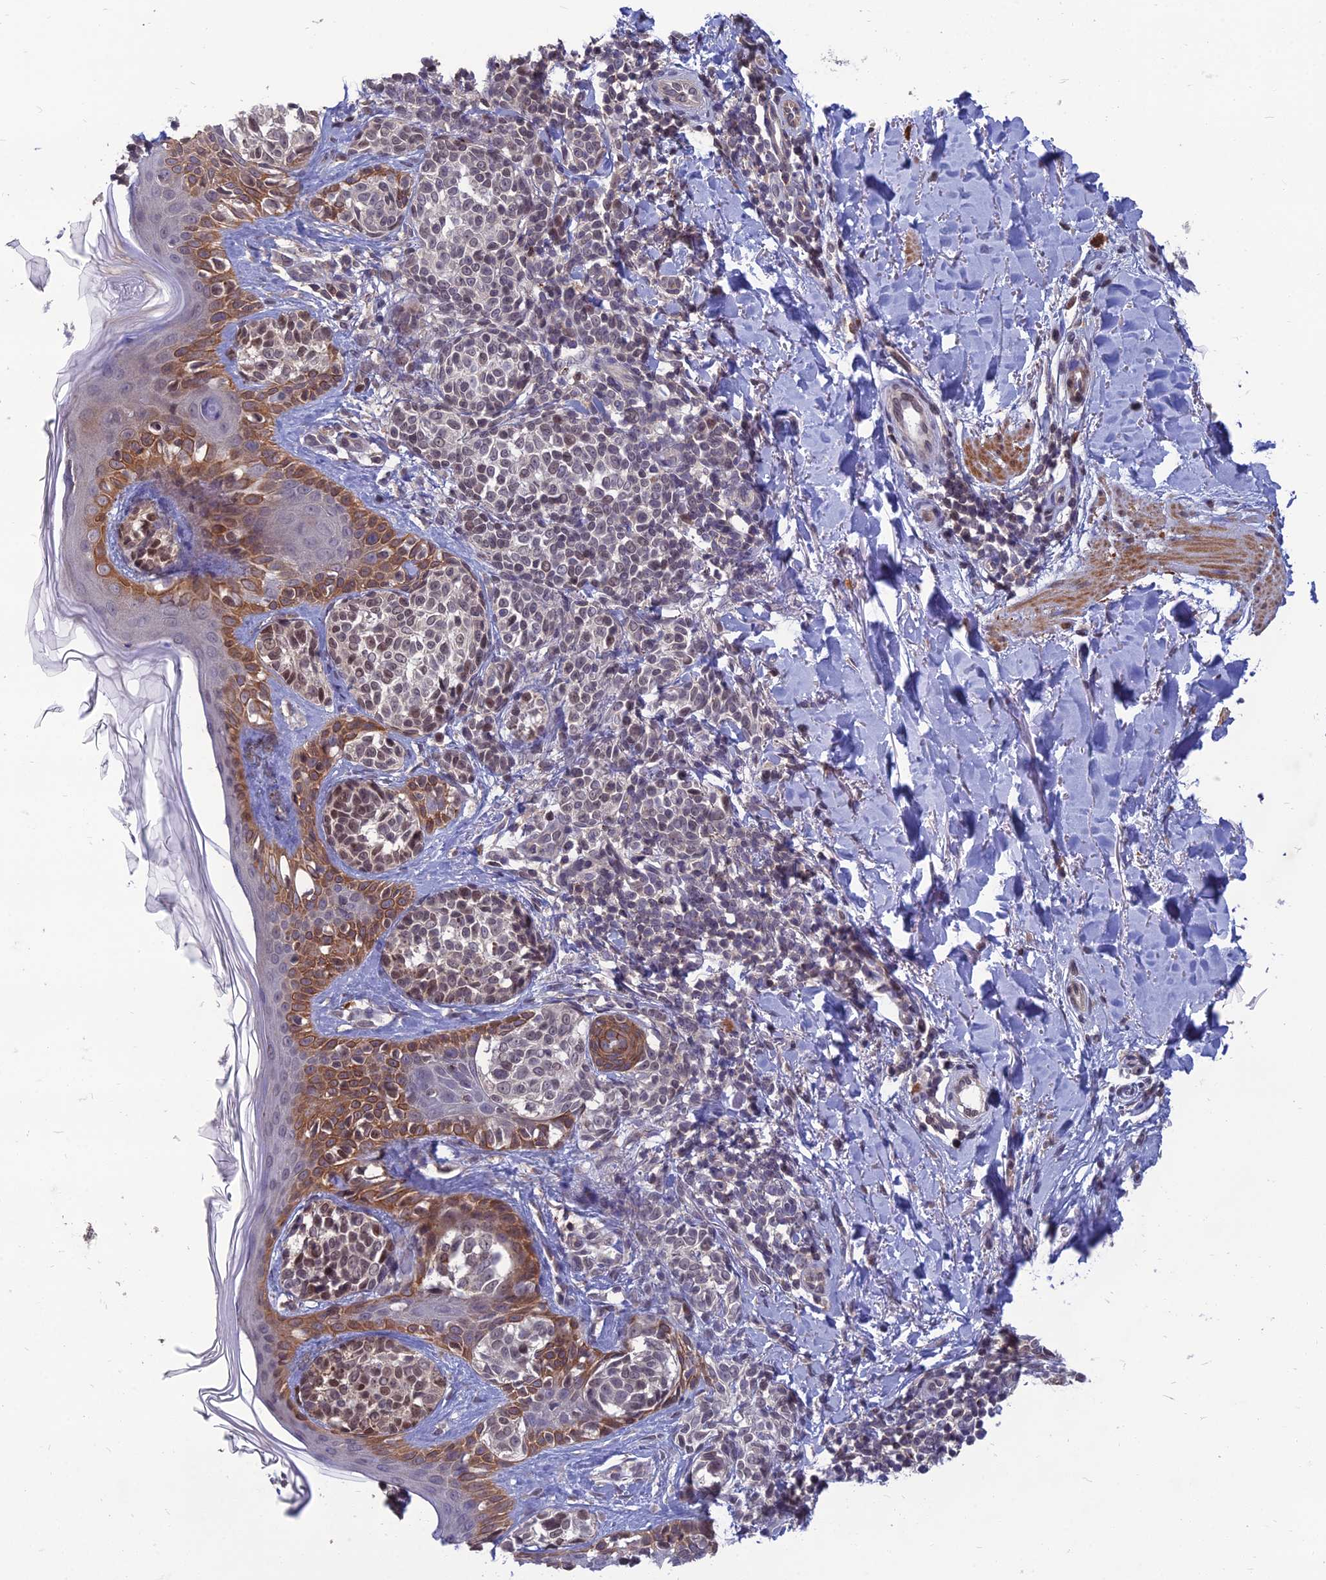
{"staining": {"intensity": "moderate", "quantity": "<25%", "location": "nuclear"}, "tissue": "melanoma", "cell_type": "Tumor cells", "image_type": "cancer", "snomed": [{"axis": "morphology", "description": "Malignant melanoma, NOS"}, {"axis": "topography", "description": "Skin of upper extremity"}], "caption": "Protein expression analysis of human melanoma reveals moderate nuclear staining in about <25% of tumor cells.", "gene": "OPA3", "patient": {"sex": "male", "age": 40}}